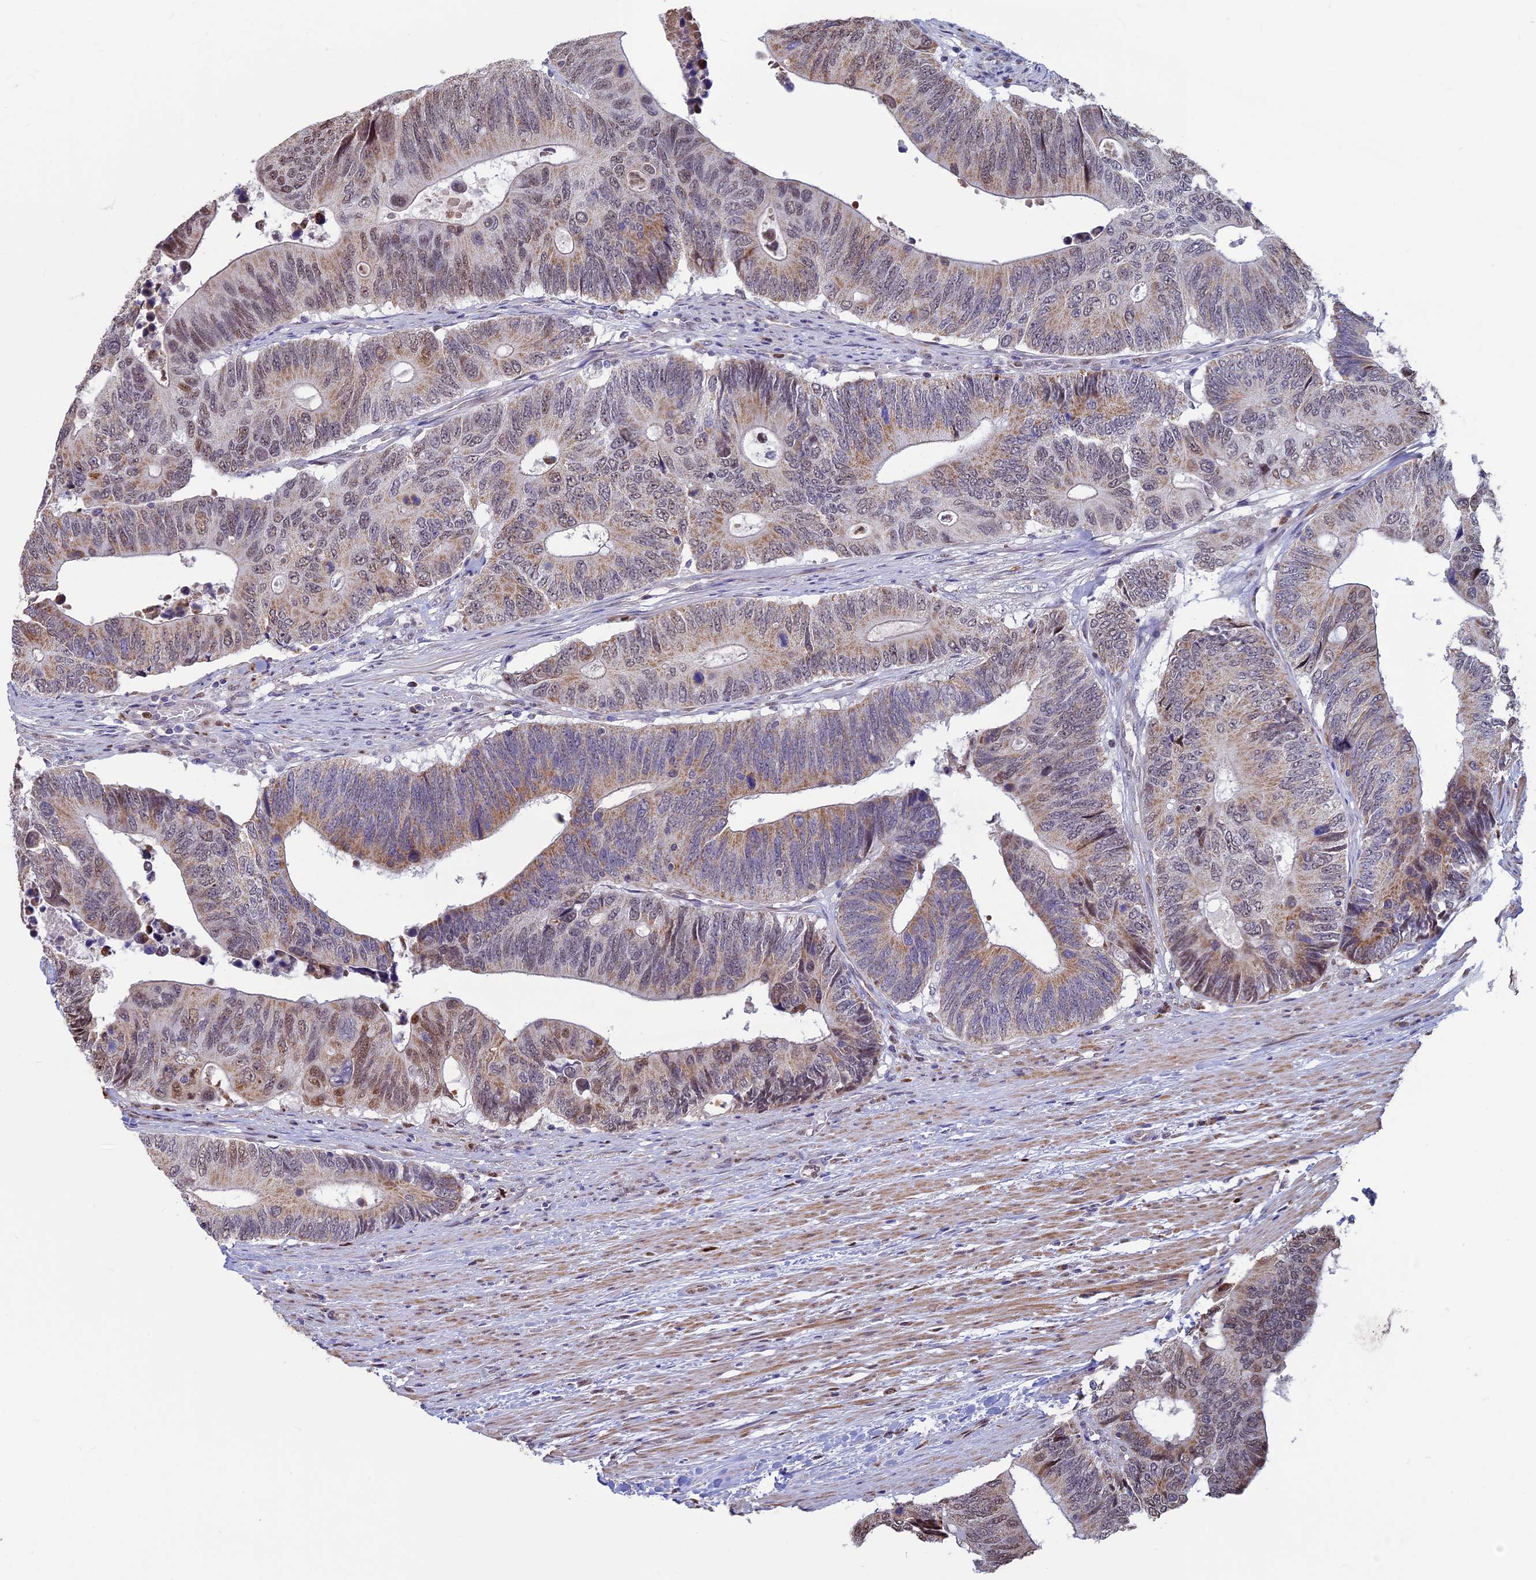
{"staining": {"intensity": "moderate", "quantity": "25%-75%", "location": "cytoplasmic/membranous,nuclear"}, "tissue": "colorectal cancer", "cell_type": "Tumor cells", "image_type": "cancer", "snomed": [{"axis": "morphology", "description": "Adenocarcinoma, NOS"}, {"axis": "topography", "description": "Colon"}], "caption": "Moderate cytoplasmic/membranous and nuclear expression for a protein is present in approximately 25%-75% of tumor cells of colorectal cancer using immunohistochemistry.", "gene": "ACSS1", "patient": {"sex": "male", "age": 87}}